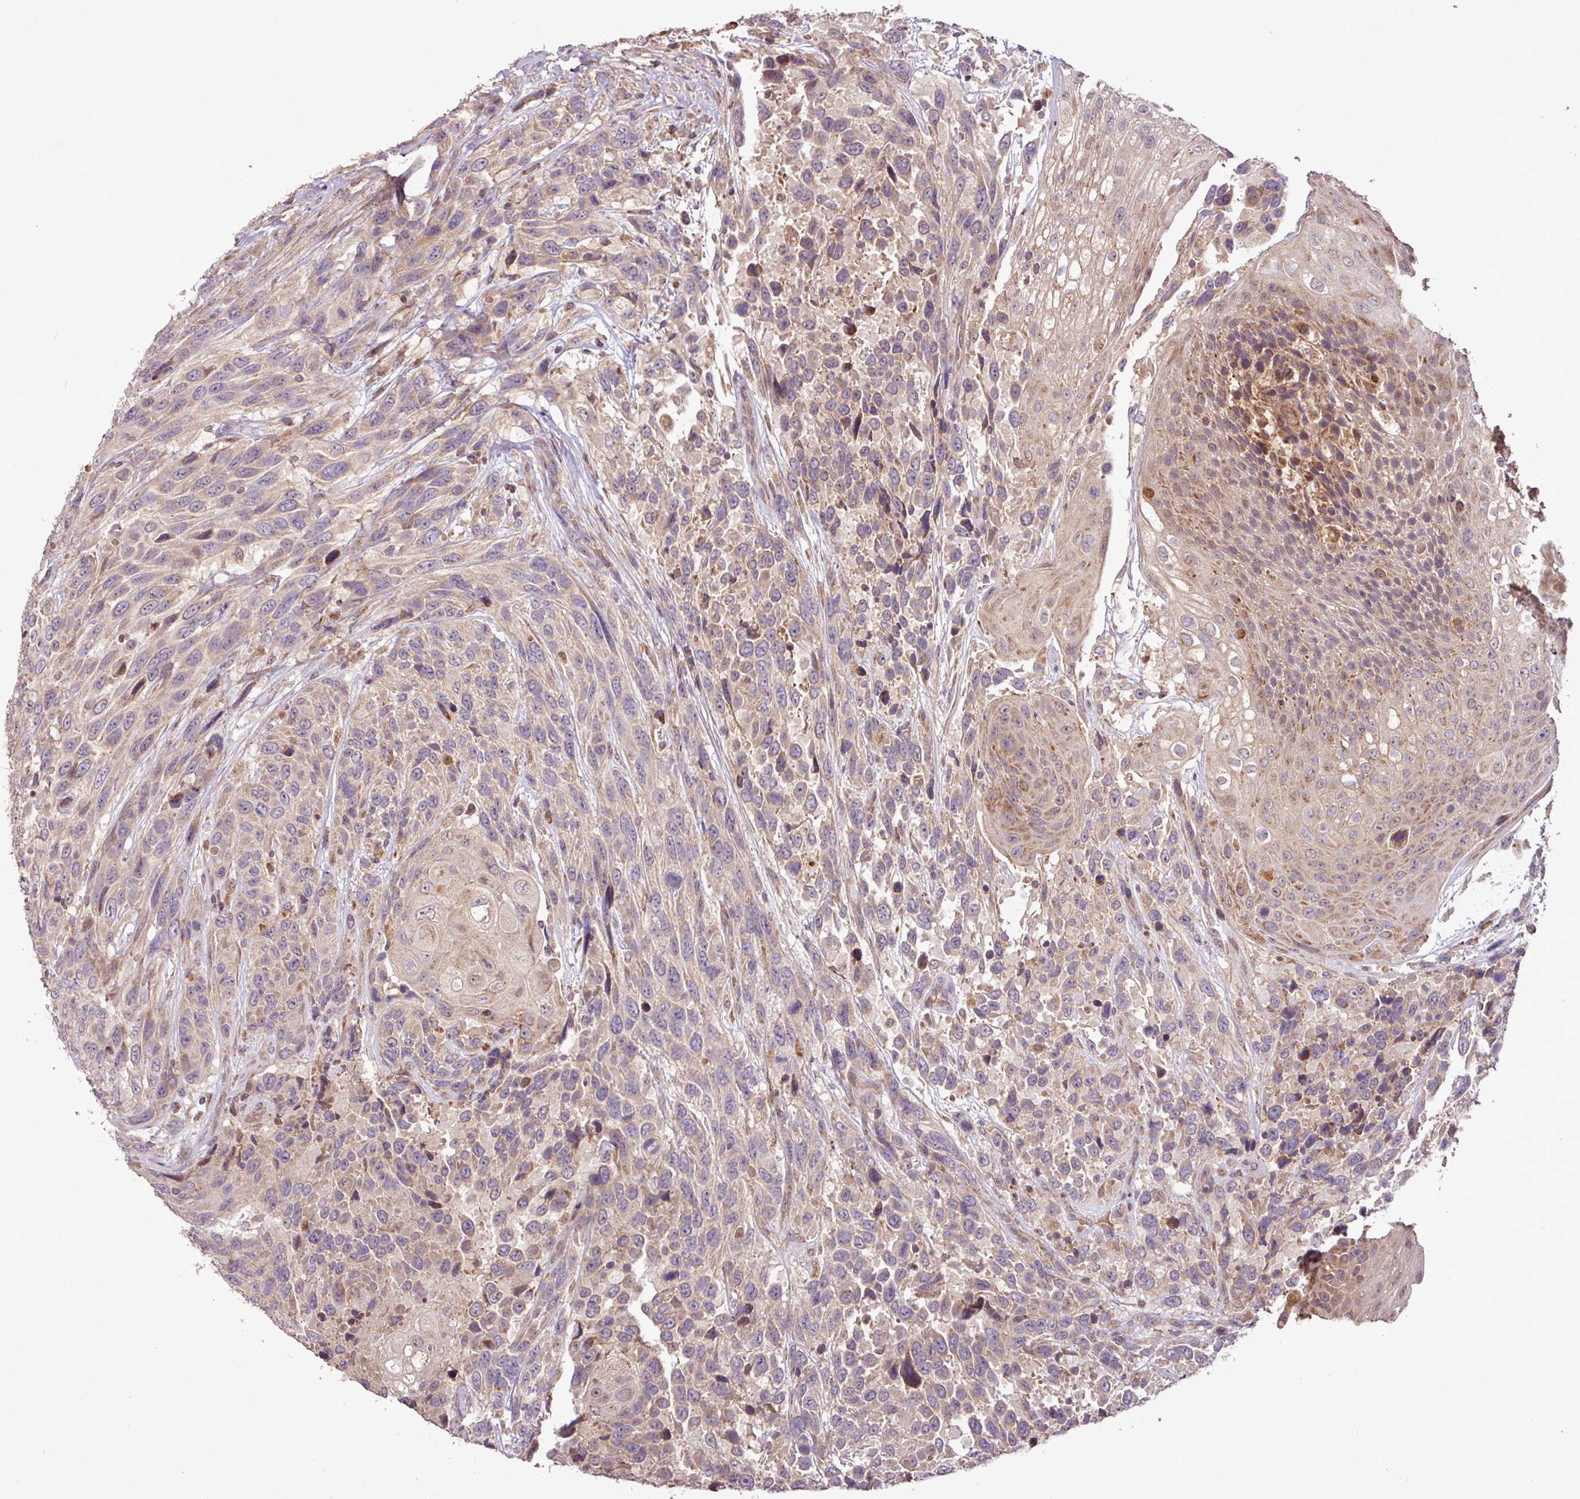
{"staining": {"intensity": "weak", "quantity": ">75%", "location": "cytoplasmic/membranous"}, "tissue": "urothelial cancer", "cell_type": "Tumor cells", "image_type": "cancer", "snomed": [{"axis": "morphology", "description": "Urothelial carcinoma, High grade"}, {"axis": "topography", "description": "Urinary bladder"}], "caption": "Immunohistochemistry (IHC) of urothelial carcinoma (high-grade) demonstrates low levels of weak cytoplasmic/membranous expression in about >75% of tumor cells.", "gene": "YPEL3", "patient": {"sex": "female", "age": 70}}